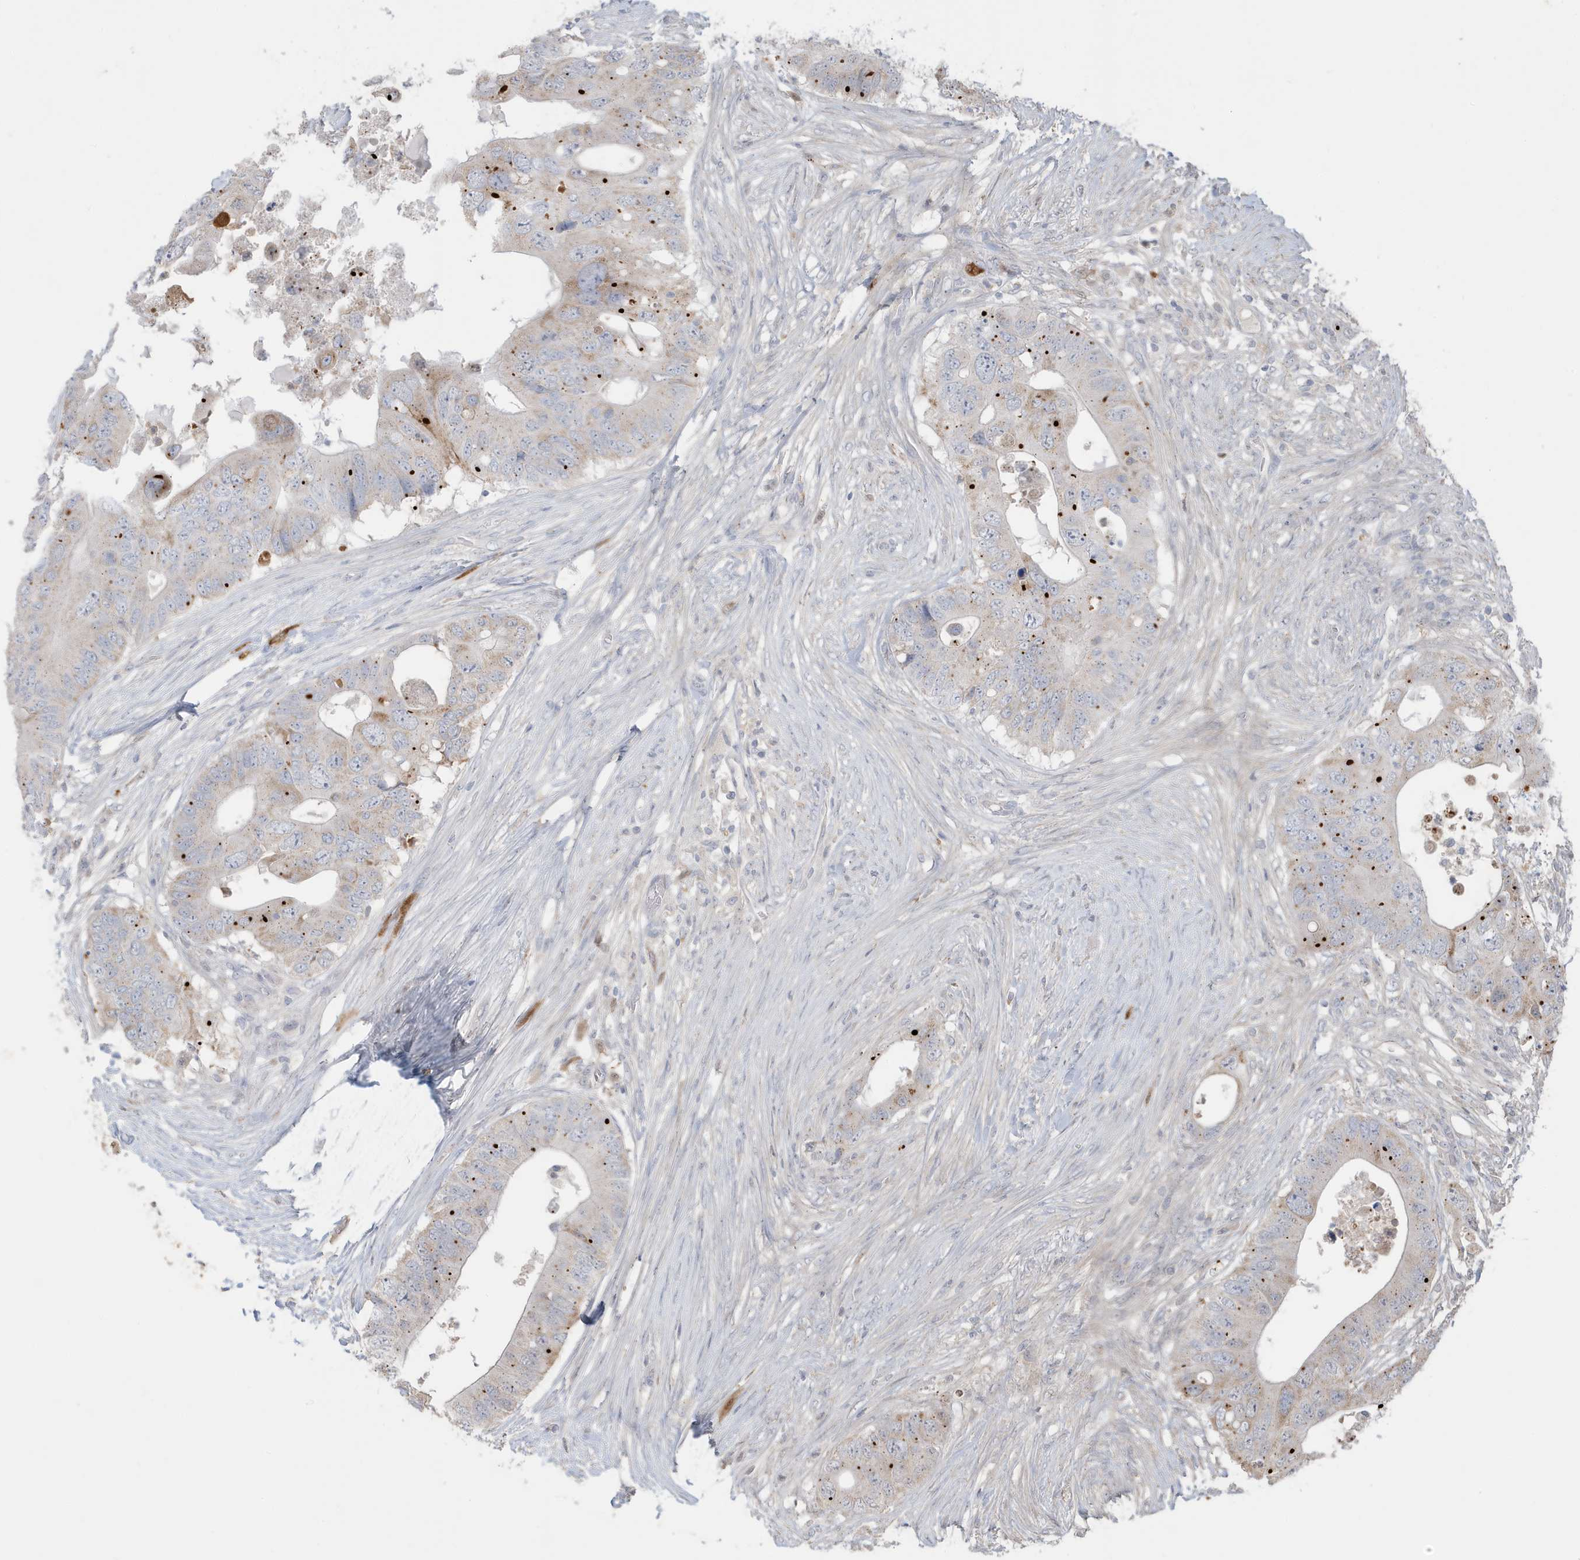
{"staining": {"intensity": "weak", "quantity": "<25%", "location": "cytoplasmic/membranous"}, "tissue": "colorectal cancer", "cell_type": "Tumor cells", "image_type": "cancer", "snomed": [{"axis": "morphology", "description": "Adenocarcinoma, NOS"}, {"axis": "topography", "description": "Colon"}], "caption": "The immunohistochemistry micrograph has no significant expression in tumor cells of colorectal cancer tissue. Brightfield microscopy of immunohistochemistry (IHC) stained with DAB (3,3'-diaminobenzidine) (brown) and hematoxylin (blue), captured at high magnification.", "gene": "FNDC1", "patient": {"sex": "male", "age": 71}}